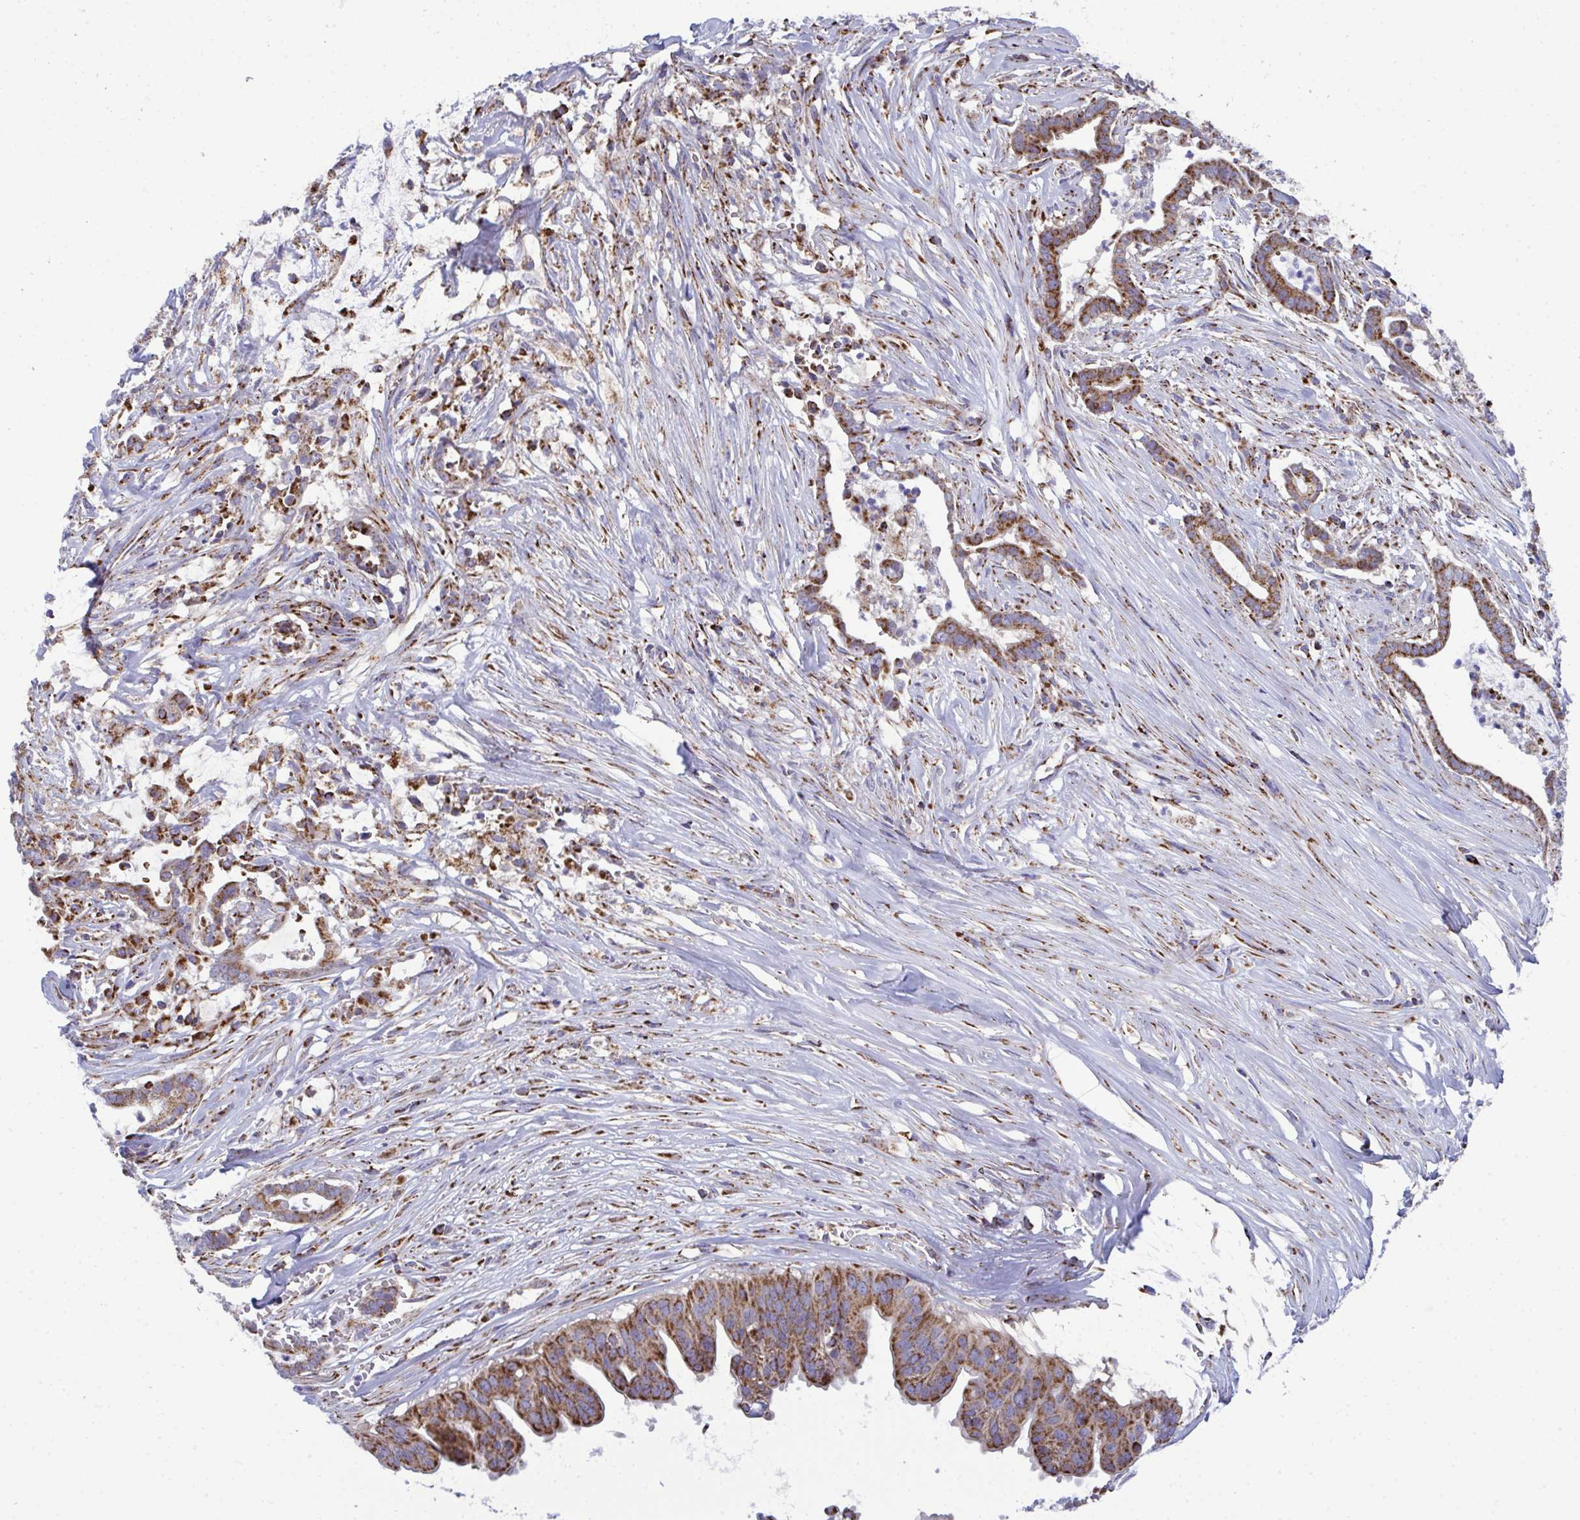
{"staining": {"intensity": "moderate", "quantity": ">75%", "location": "cytoplasmic/membranous"}, "tissue": "pancreatic cancer", "cell_type": "Tumor cells", "image_type": "cancer", "snomed": [{"axis": "morphology", "description": "Adenocarcinoma, NOS"}, {"axis": "topography", "description": "Pancreas"}], "caption": "An image of human pancreatic adenocarcinoma stained for a protein displays moderate cytoplasmic/membranous brown staining in tumor cells.", "gene": "CSDE1", "patient": {"sex": "male", "age": 61}}